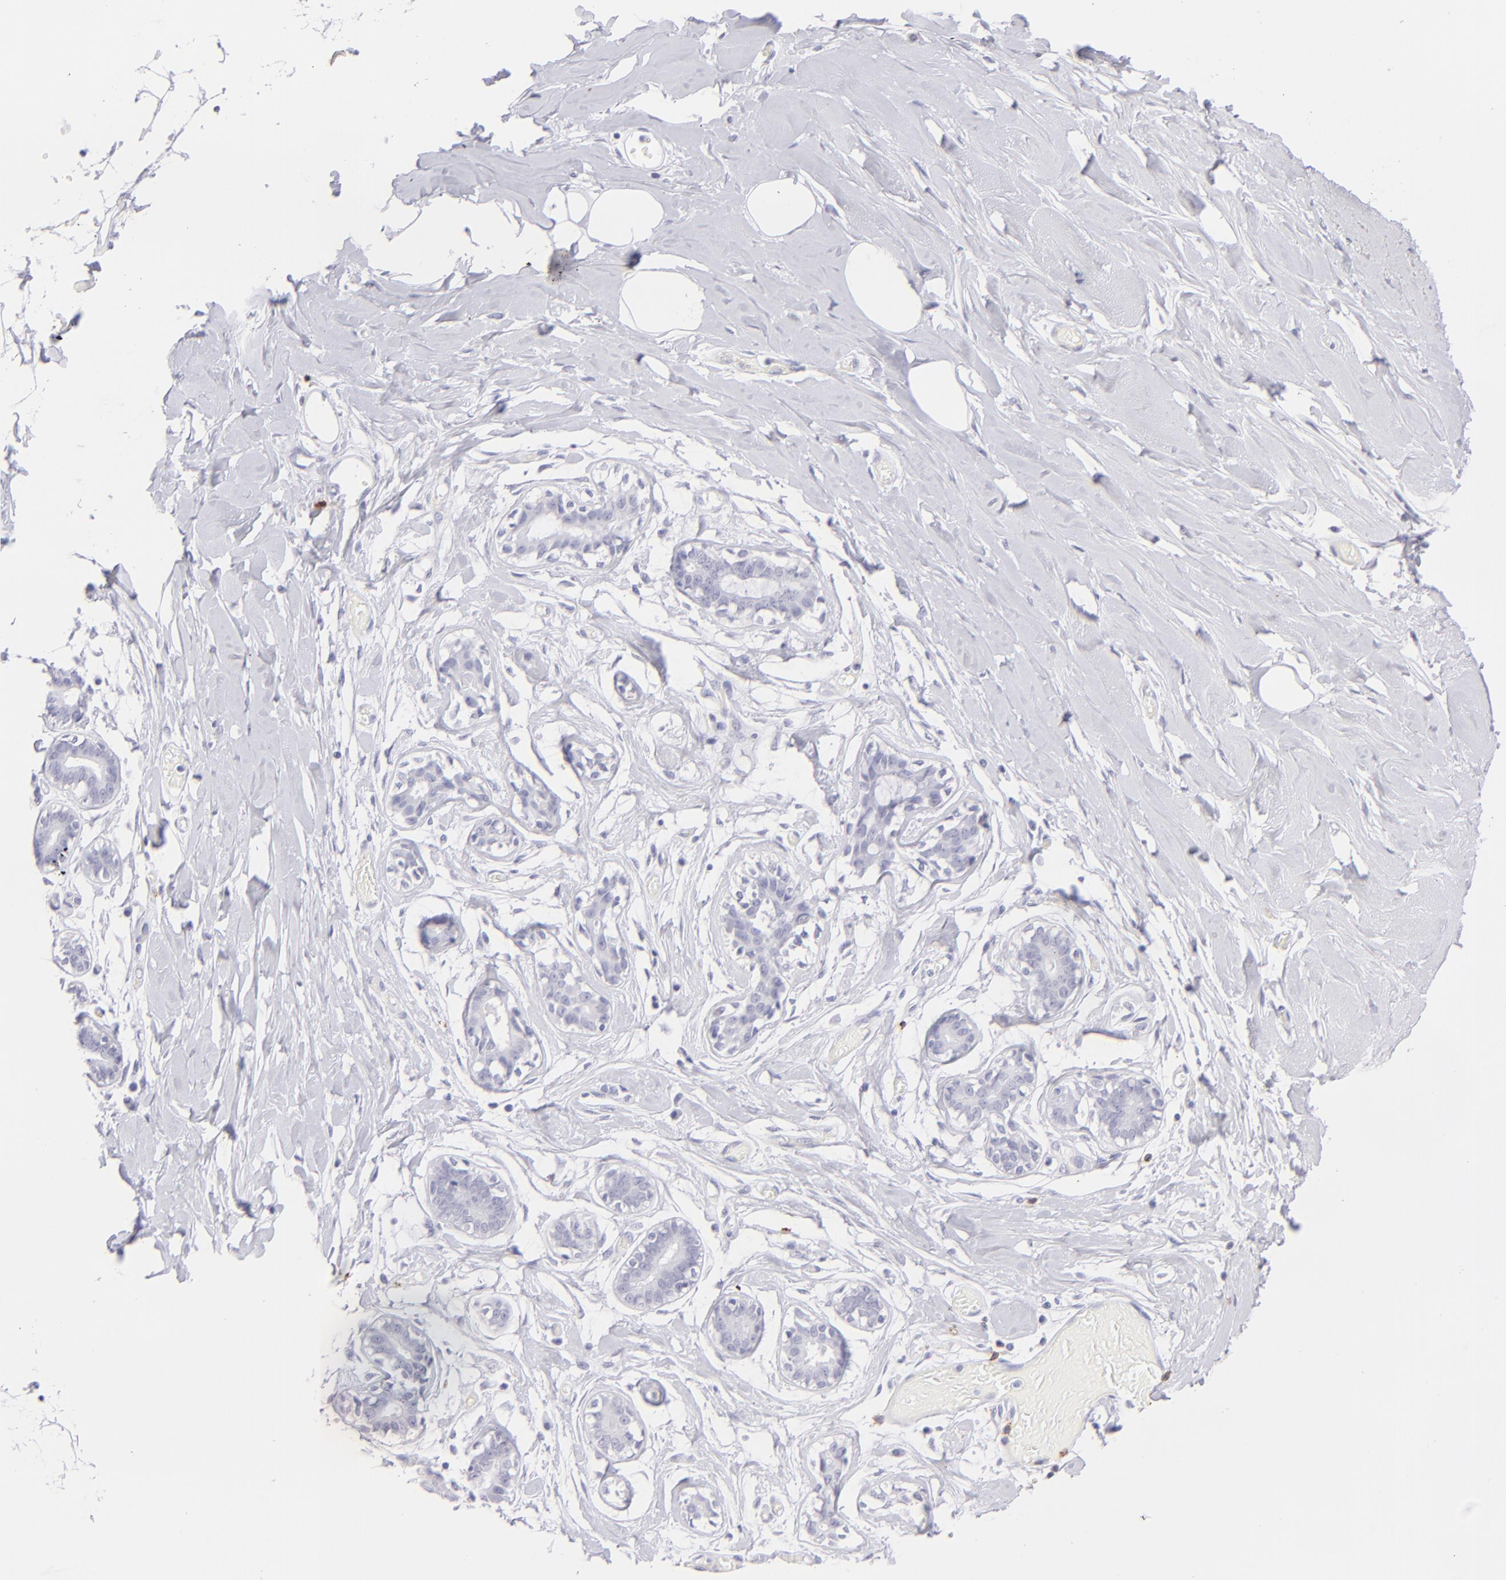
{"staining": {"intensity": "negative", "quantity": "none", "location": "none"}, "tissue": "breast", "cell_type": "Adipocytes", "image_type": "normal", "snomed": [{"axis": "morphology", "description": "Normal tissue, NOS"}, {"axis": "morphology", "description": "Fibrosis, NOS"}, {"axis": "topography", "description": "Breast"}], "caption": "This is an immunohistochemistry (IHC) micrograph of benign human breast. There is no expression in adipocytes.", "gene": "FCER2", "patient": {"sex": "female", "age": 39}}